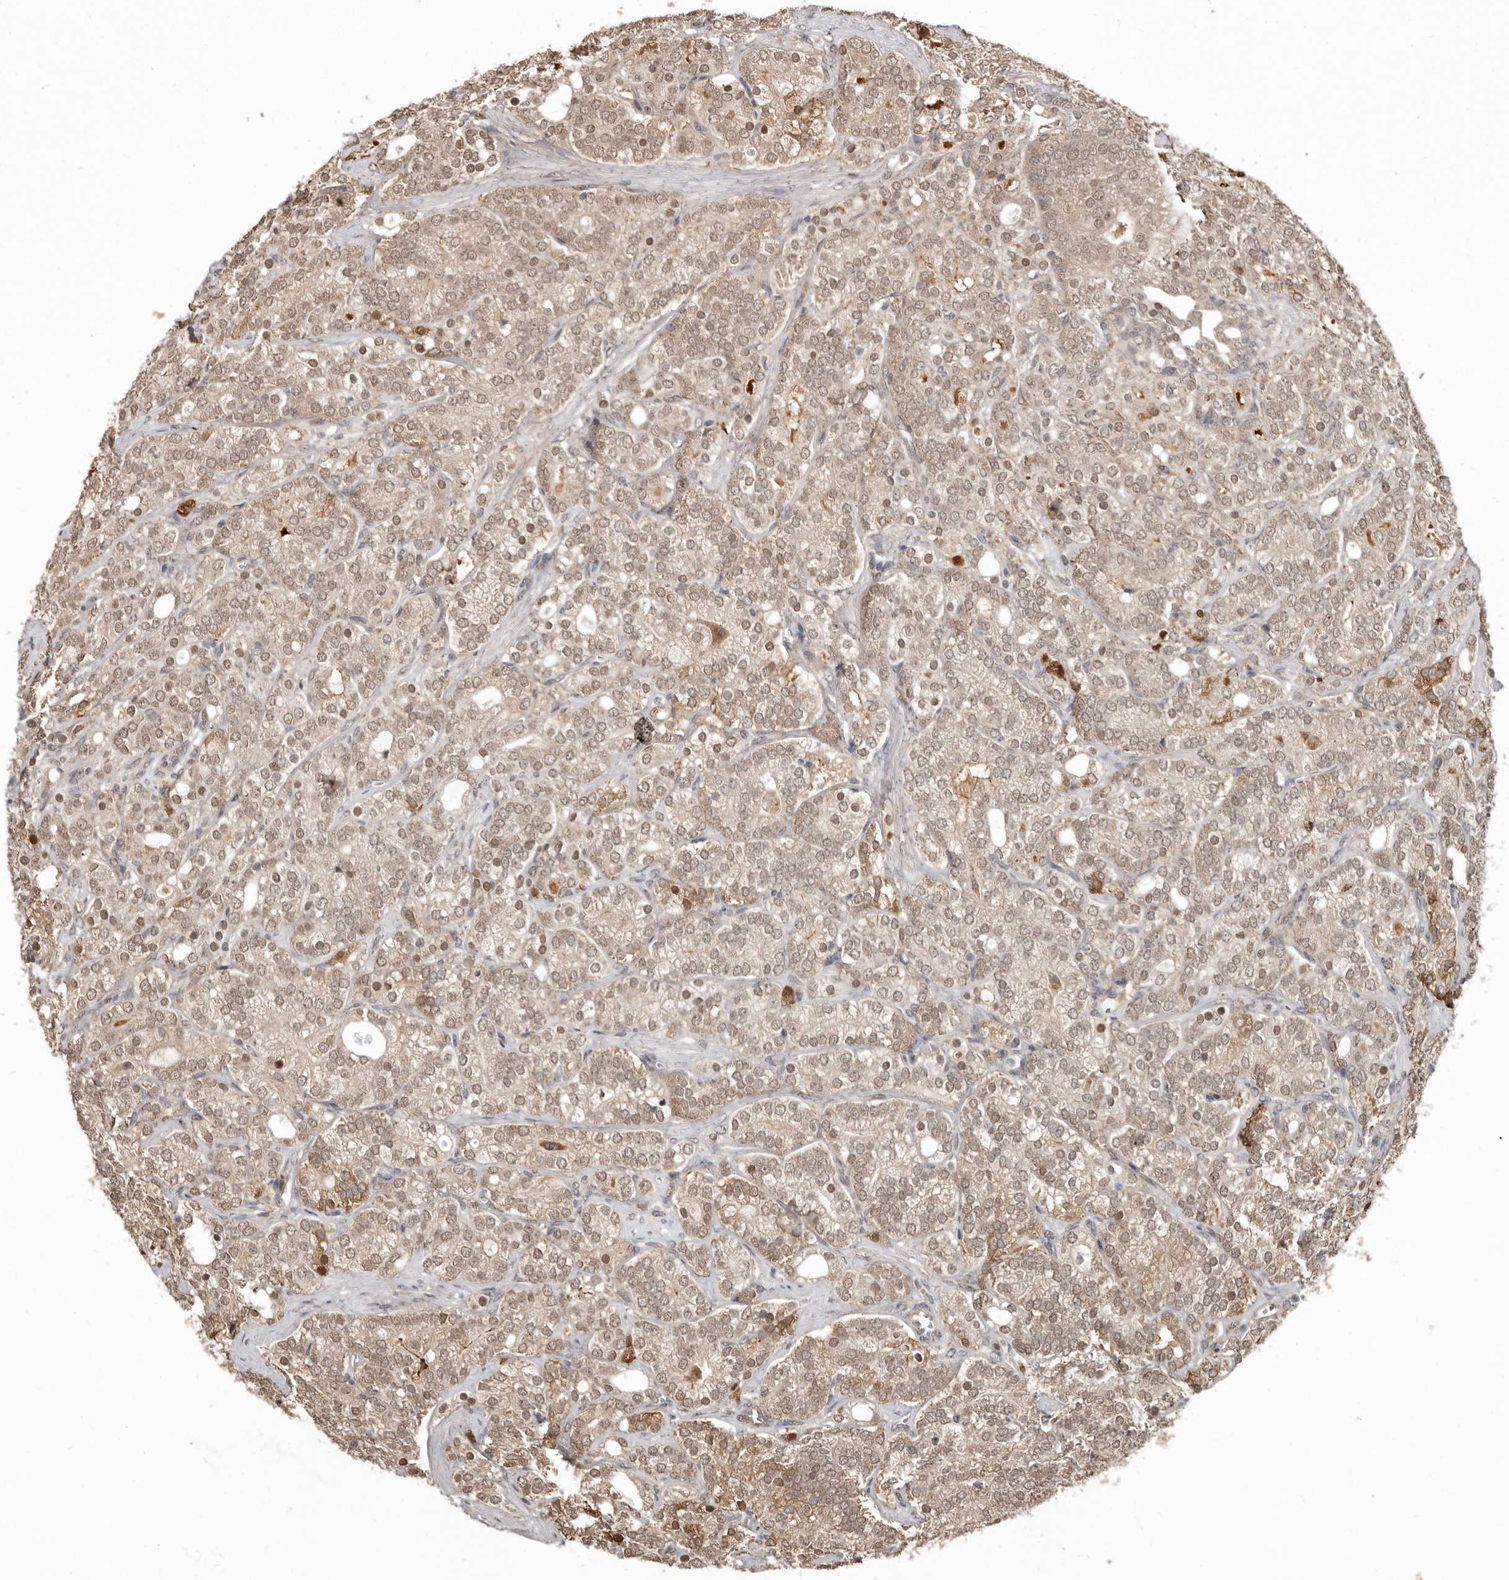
{"staining": {"intensity": "moderate", "quantity": ">75%", "location": "cytoplasmic/membranous,nuclear"}, "tissue": "prostate cancer", "cell_type": "Tumor cells", "image_type": "cancer", "snomed": [{"axis": "morphology", "description": "Adenocarcinoma, High grade"}, {"axis": "topography", "description": "Prostate"}], "caption": "About >75% of tumor cells in prostate cancer reveal moderate cytoplasmic/membranous and nuclear protein positivity as visualized by brown immunohistochemical staining.", "gene": "LRGUK", "patient": {"sex": "male", "age": 57}}